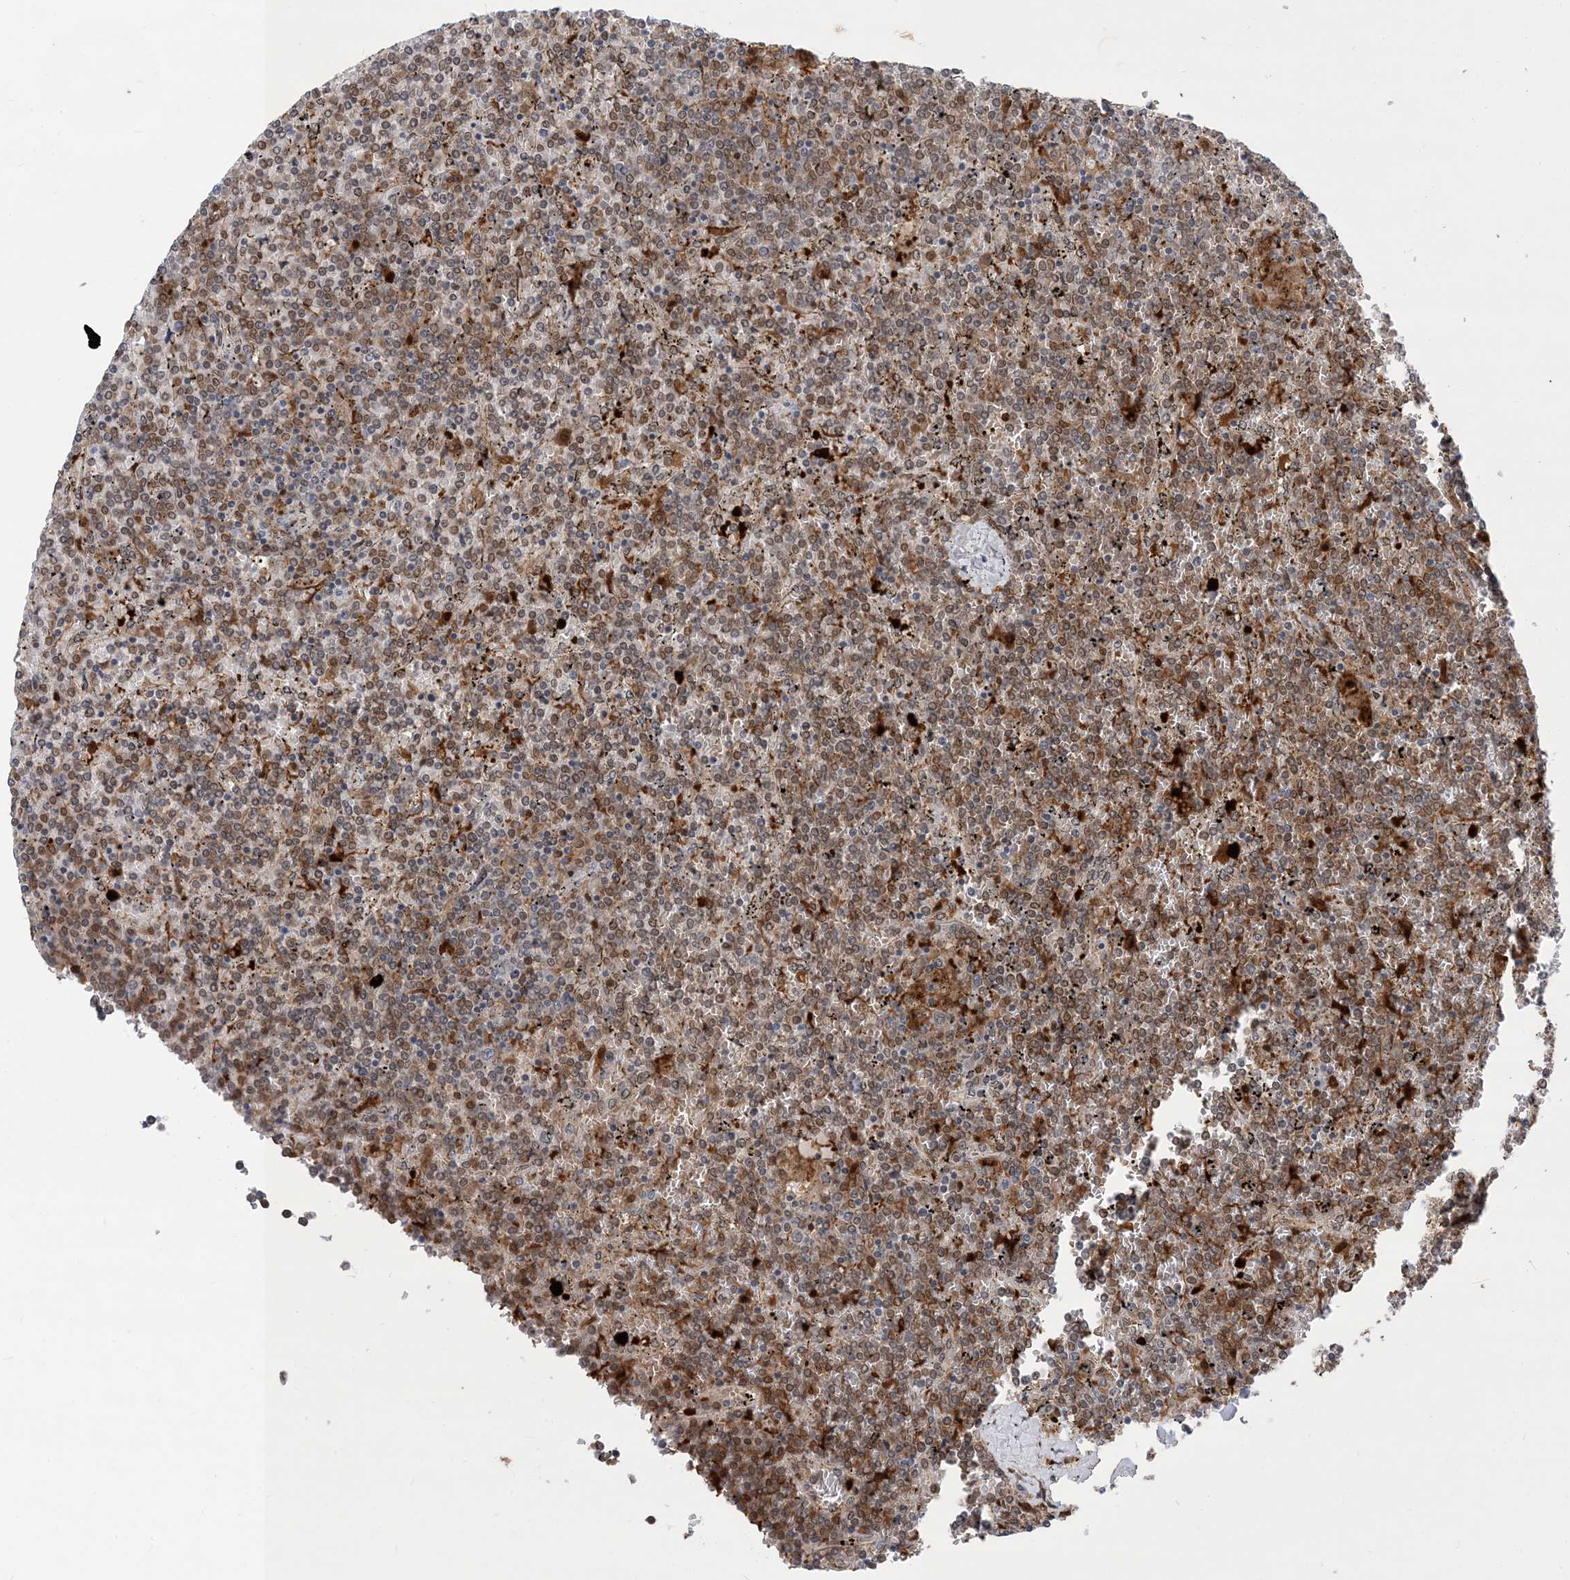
{"staining": {"intensity": "moderate", "quantity": ">75%", "location": "cytoplasmic/membranous,nuclear"}, "tissue": "lymphoma", "cell_type": "Tumor cells", "image_type": "cancer", "snomed": [{"axis": "morphology", "description": "Malignant lymphoma, non-Hodgkin's type, Low grade"}, {"axis": "topography", "description": "Spleen"}], "caption": "Lymphoma stained with a protein marker reveals moderate staining in tumor cells.", "gene": "NAGK", "patient": {"sex": "female", "age": 19}}